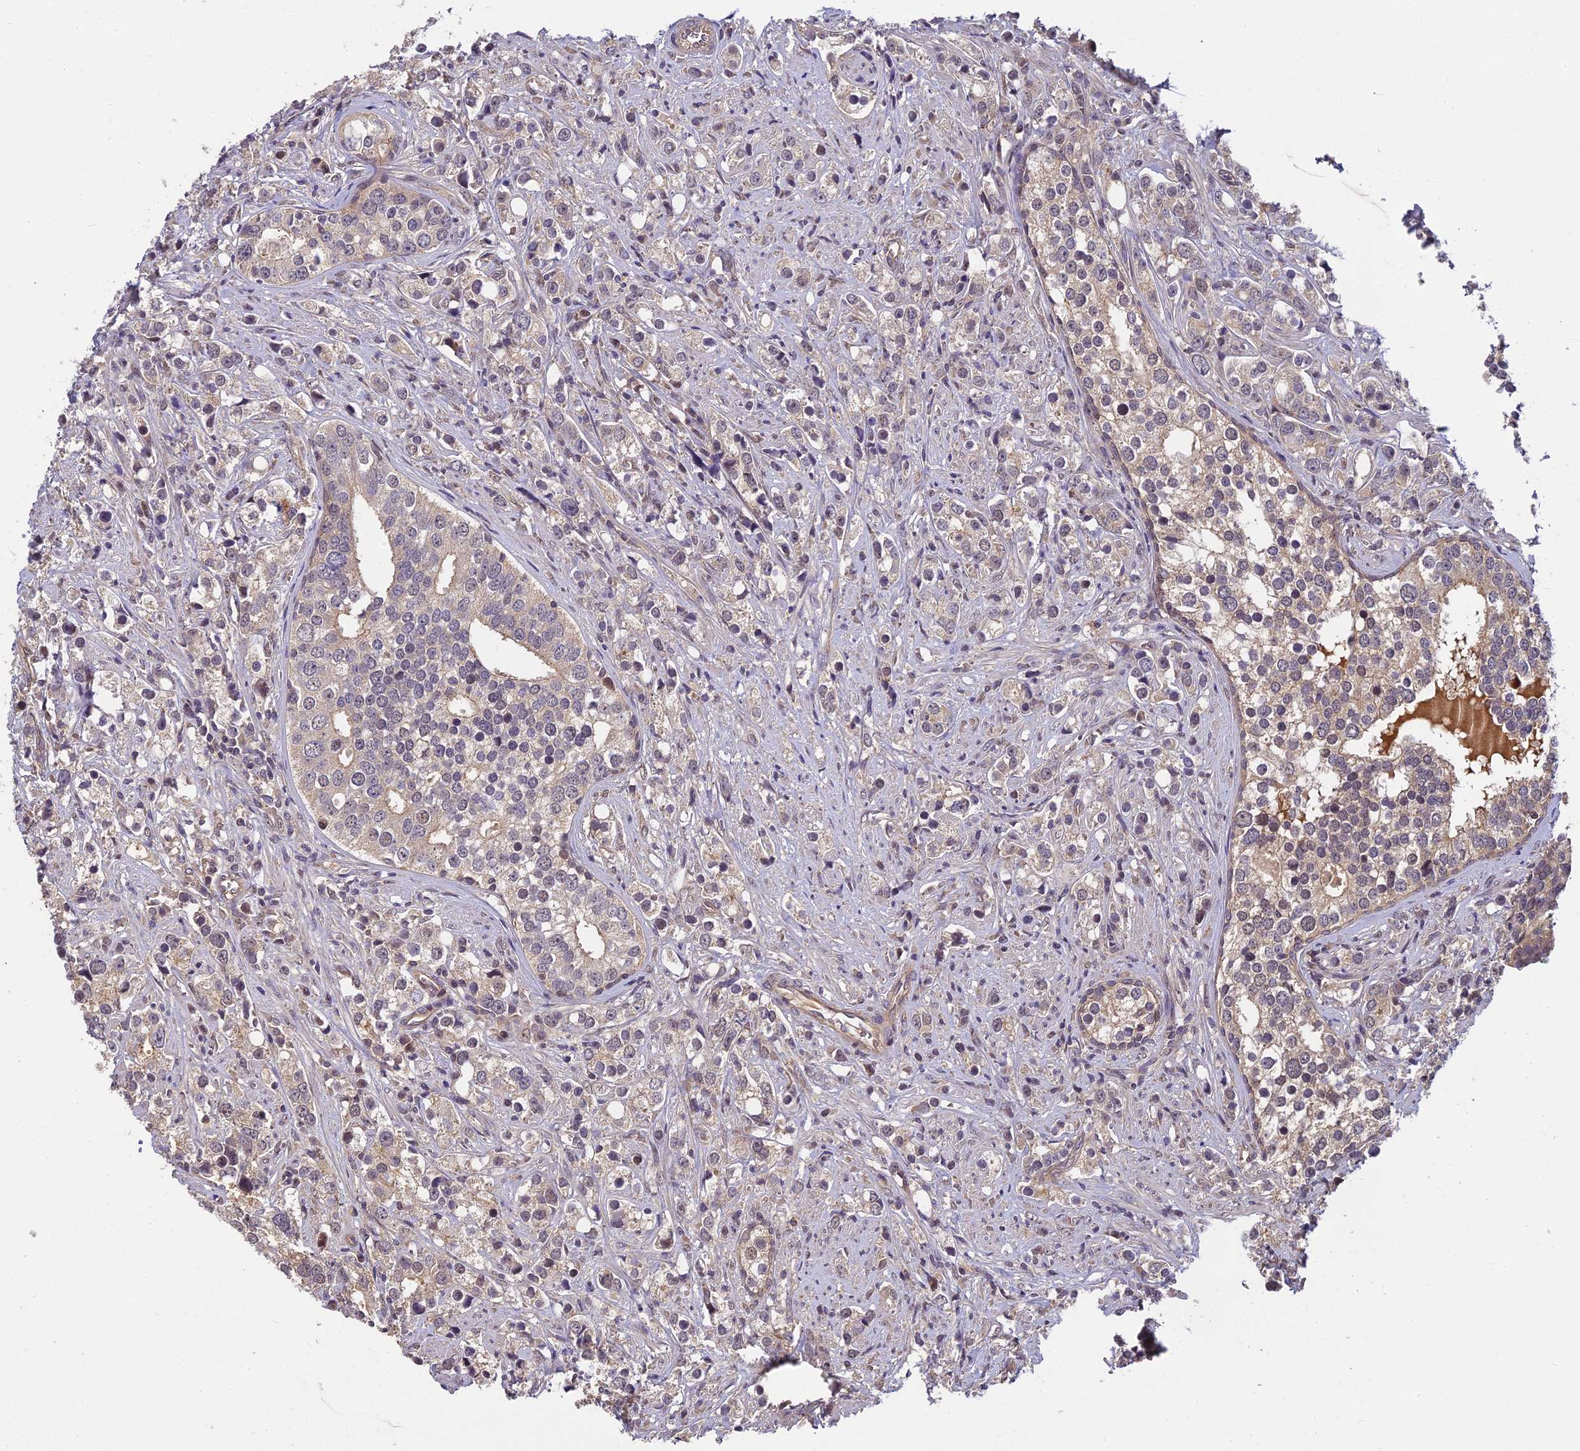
{"staining": {"intensity": "weak", "quantity": "<25%", "location": "cytoplasmic/membranous"}, "tissue": "prostate cancer", "cell_type": "Tumor cells", "image_type": "cancer", "snomed": [{"axis": "morphology", "description": "Adenocarcinoma, High grade"}, {"axis": "topography", "description": "Prostate"}], "caption": "There is no significant positivity in tumor cells of prostate cancer (adenocarcinoma (high-grade)).", "gene": "PIKFYVE", "patient": {"sex": "male", "age": 71}}